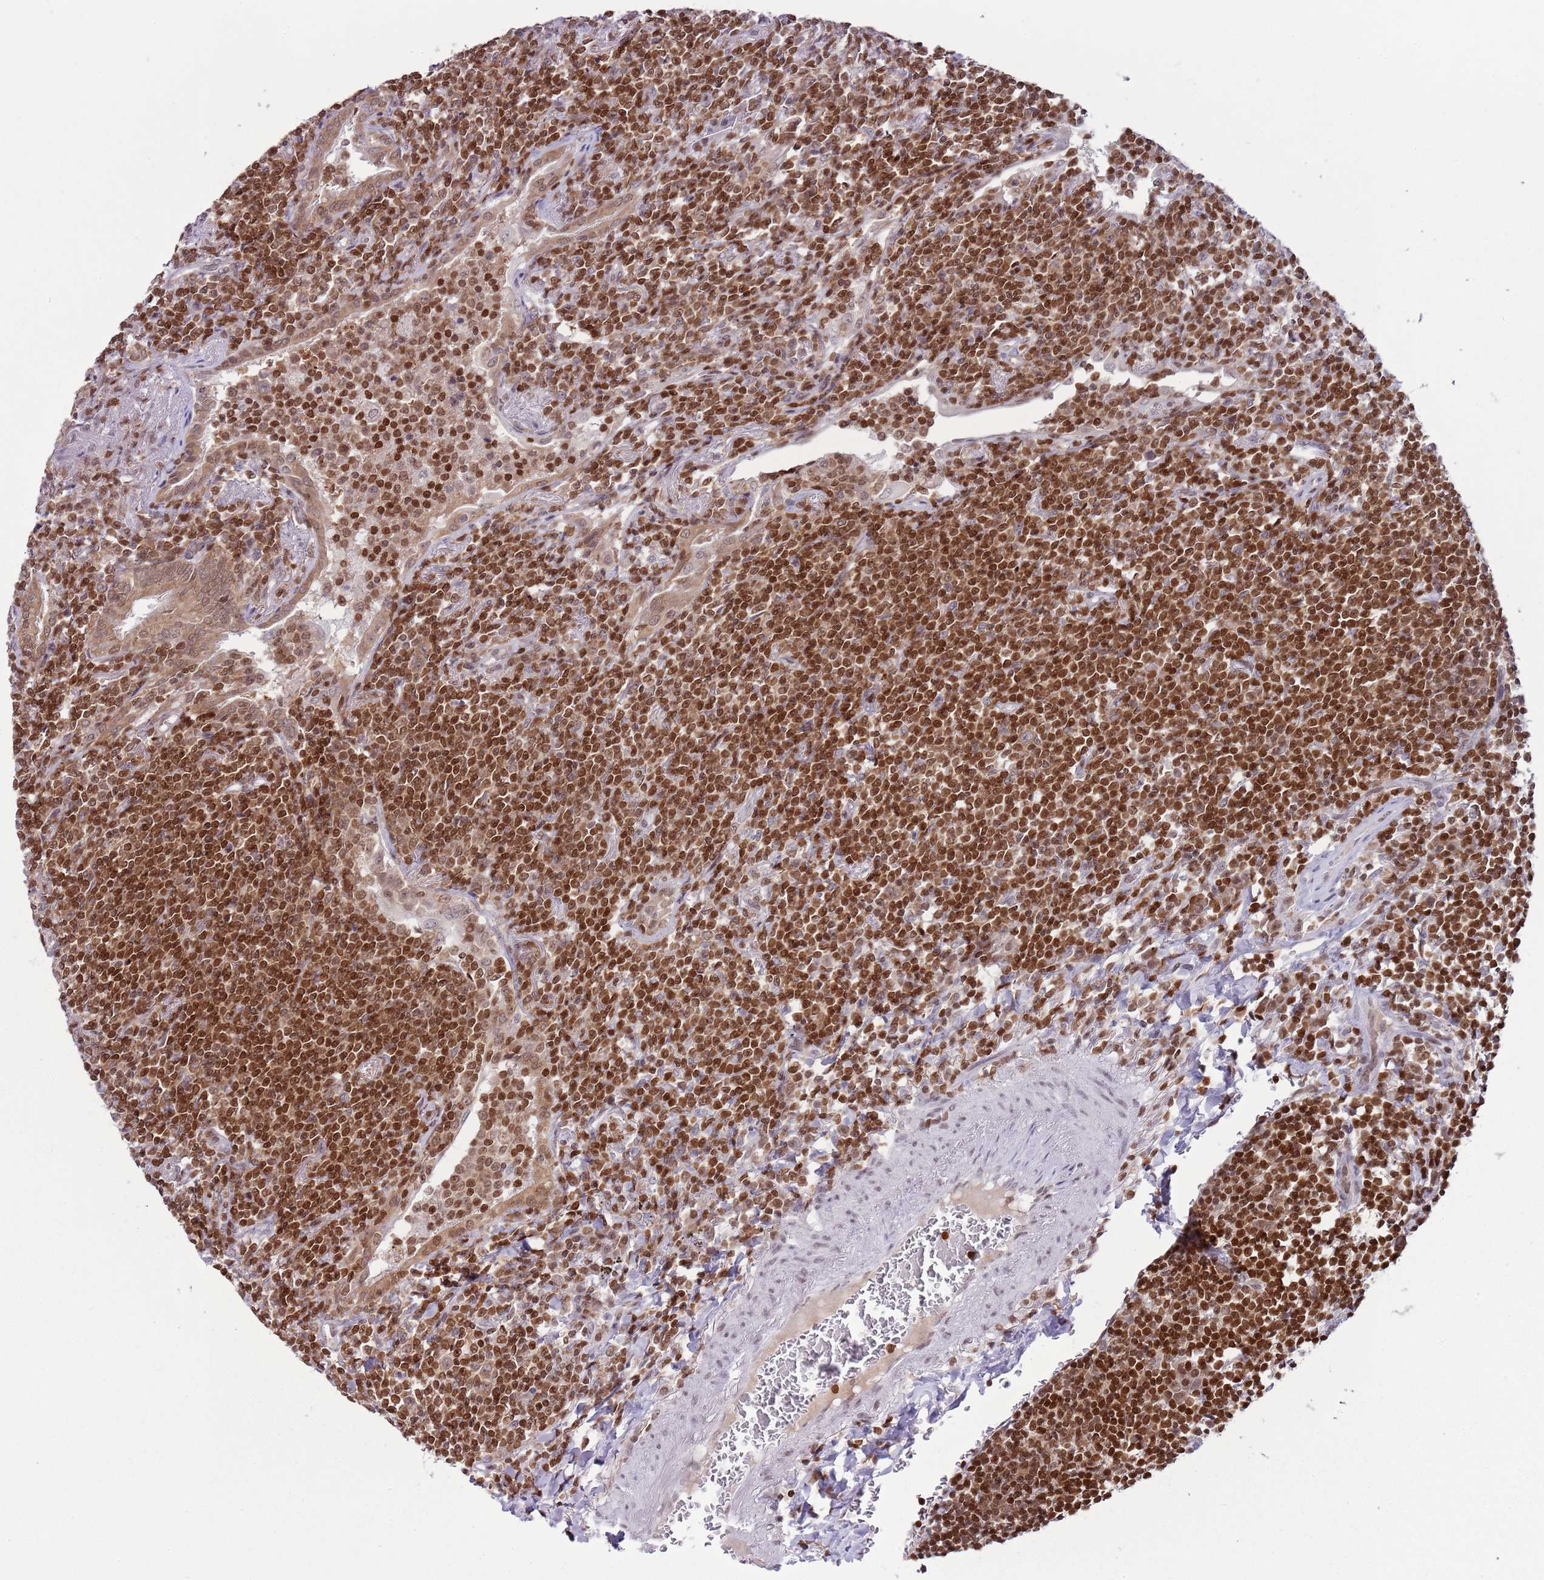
{"staining": {"intensity": "strong", "quantity": ">75%", "location": "nuclear"}, "tissue": "lymphoma", "cell_type": "Tumor cells", "image_type": "cancer", "snomed": [{"axis": "morphology", "description": "Malignant lymphoma, non-Hodgkin's type, Low grade"}, {"axis": "topography", "description": "Lung"}], "caption": "A high amount of strong nuclear positivity is appreciated in approximately >75% of tumor cells in lymphoma tissue.", "gene": "SELENOH", "patient": {"sex": "female", "age": 71}}